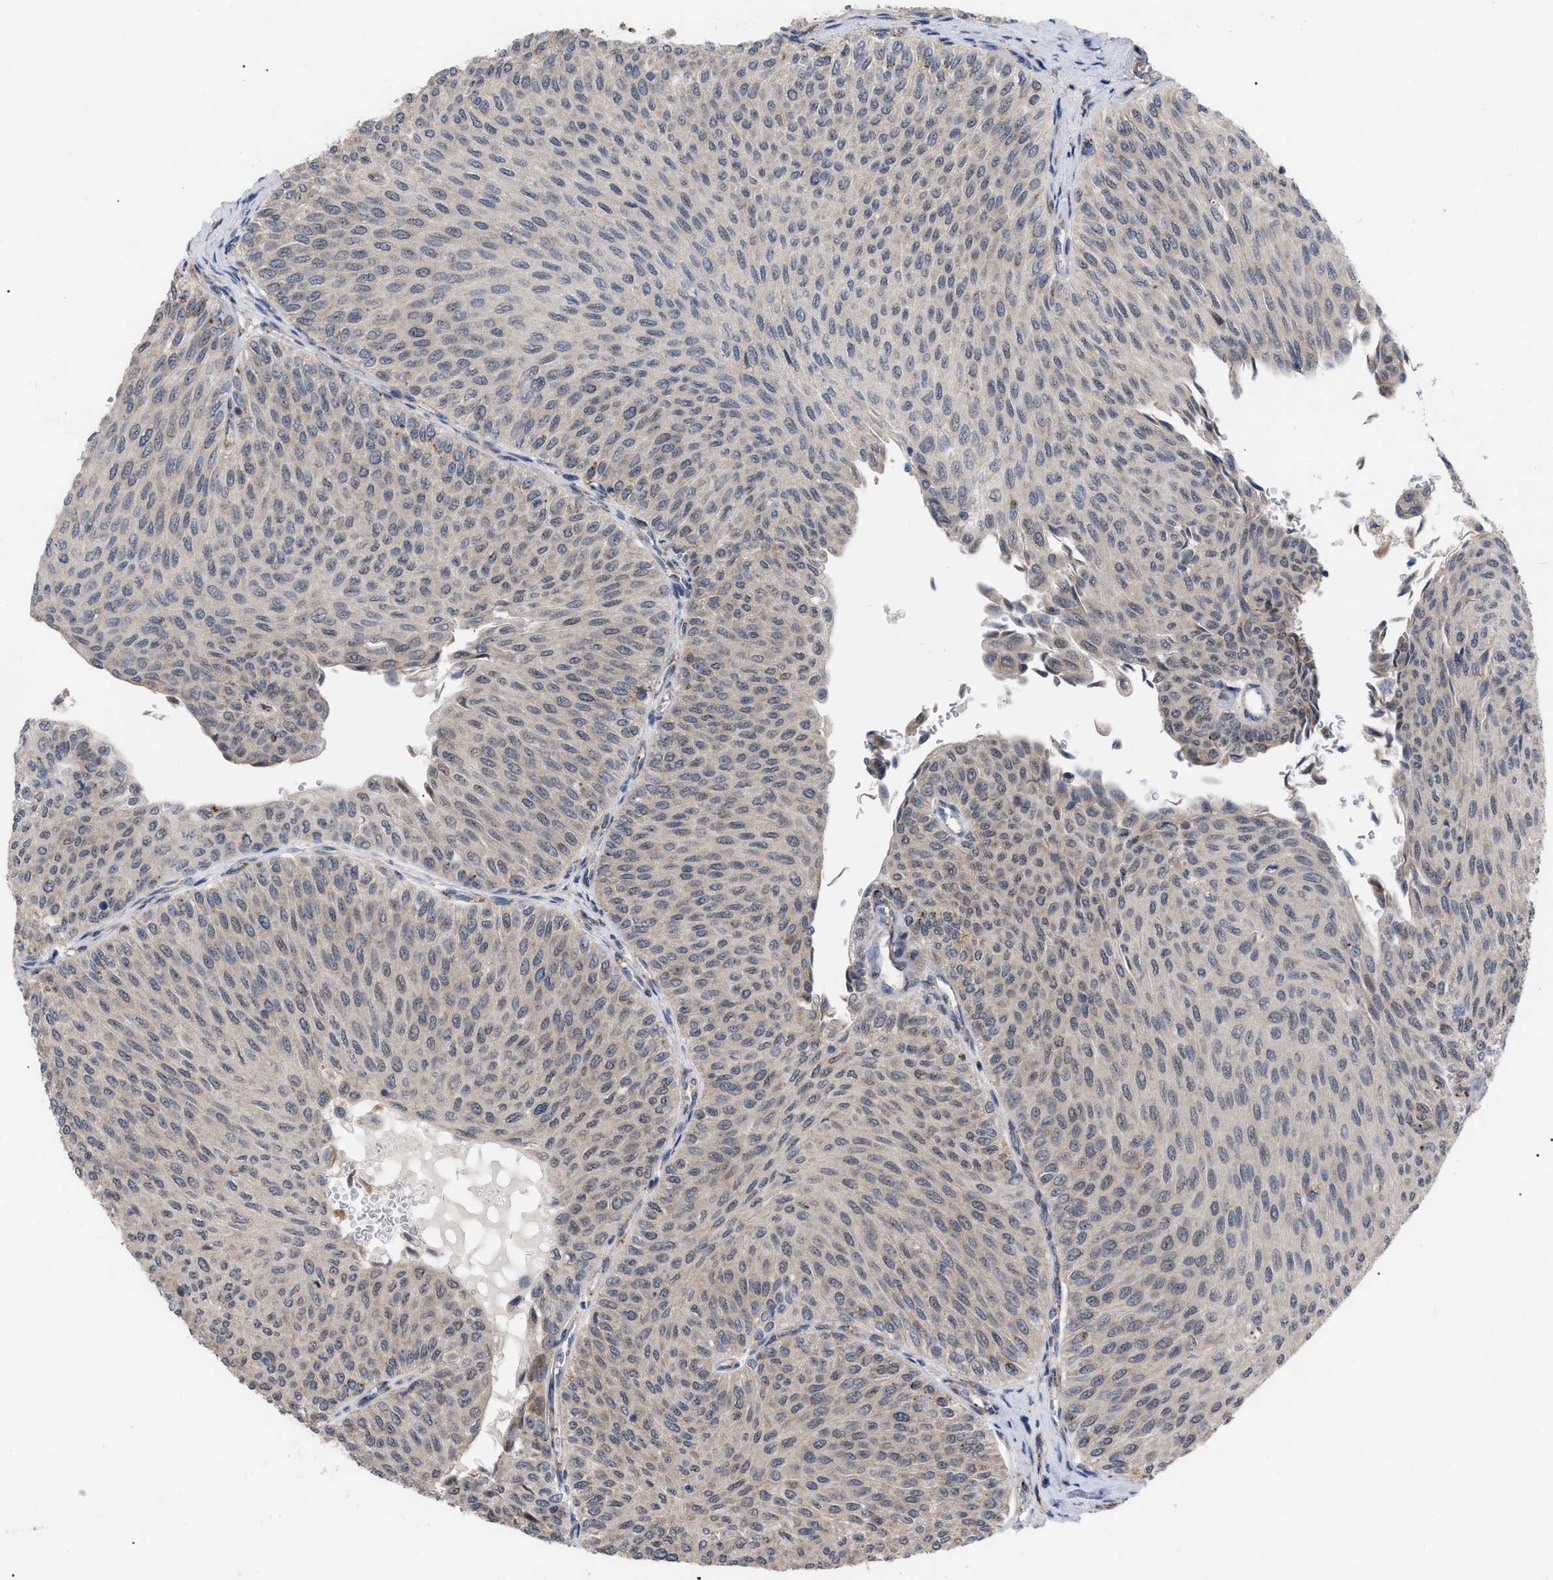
{"staining": {"intensity": "weak", "quantity": "<25%", "location": "cytoplasmic/membranous"}, "tissue": "urothelial cancer", "cell_type": "Tumor cells", "image_type": "cancer", "snomed": [{"axis": "morphology", "description": "Urothelial carcinoma, Low grade"}, {"axis": "topography", "description": "Urinary bladder"}], "caption": "This image is of urothelial cancer stained with immunohistochemistry to label a protein in brown with the nuclei are counter-stained blue. There is no expression in tumor cells.", "gene": "UPF1", "patient": {"sex": "male", "age": 78}}